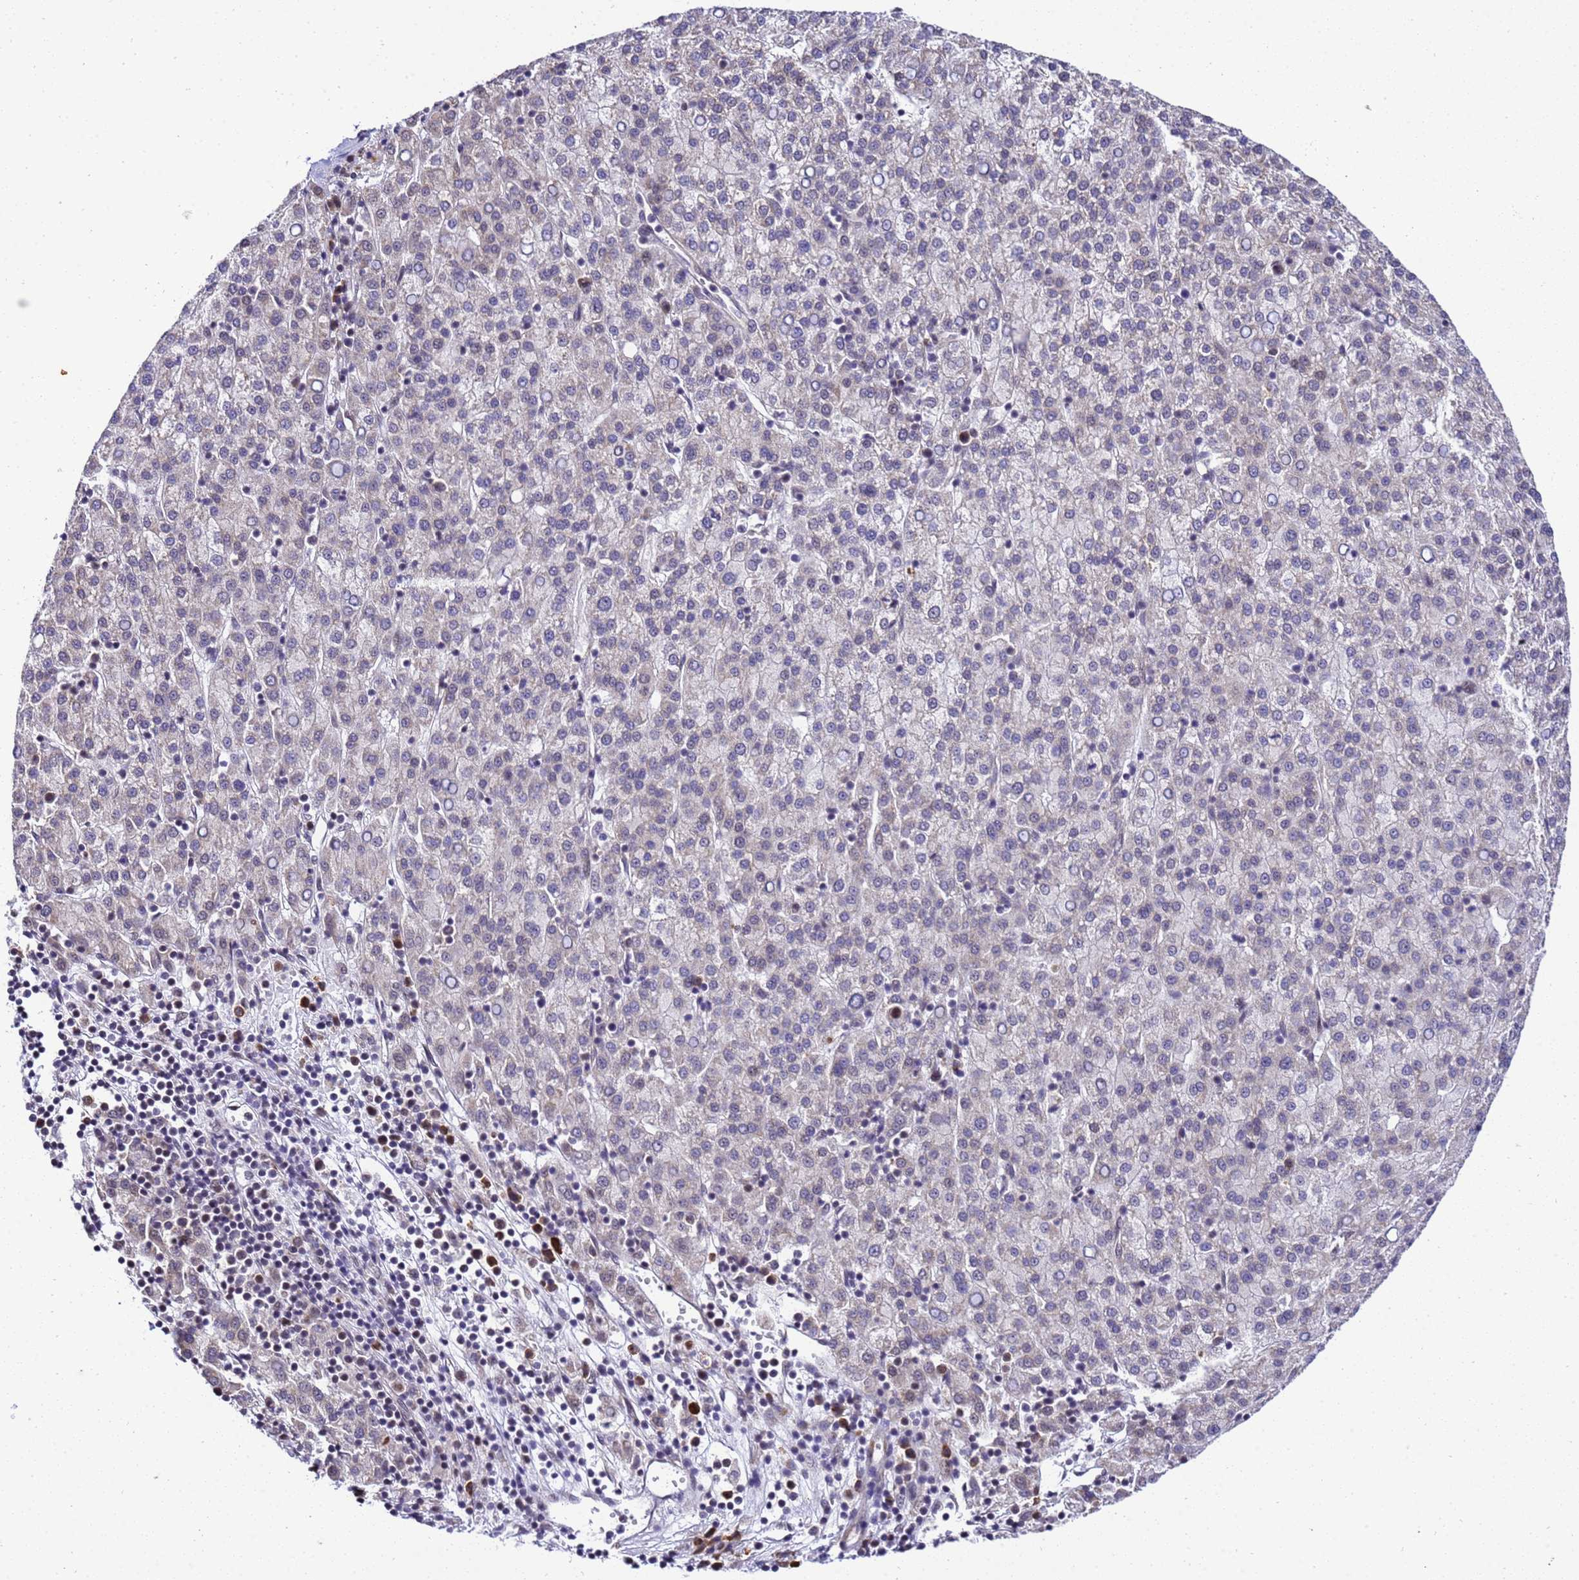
{"staining": {"intensity": "negative", "quantity": "none", "location": "none"}, "tissue": "liver cancer", "cell_type": "Tumor cells", "image_type": "cancer", "snomed": [{"axis": "morphology", "description": "Carcinoma, Hepatocellular, NOS"}, {"axis": "topography", "description": "Liver"}], "caption": "A high-resolution image shows IHC staining of liver hepatocellular carcinoma, which exhibits no significant positivity in tumor cells. (Brightfield microscopy of DAB immunohistochemistry (IHC) at high magnification).", "gene": "SMN1", "patient": {"sex": "female", "age": 58}}